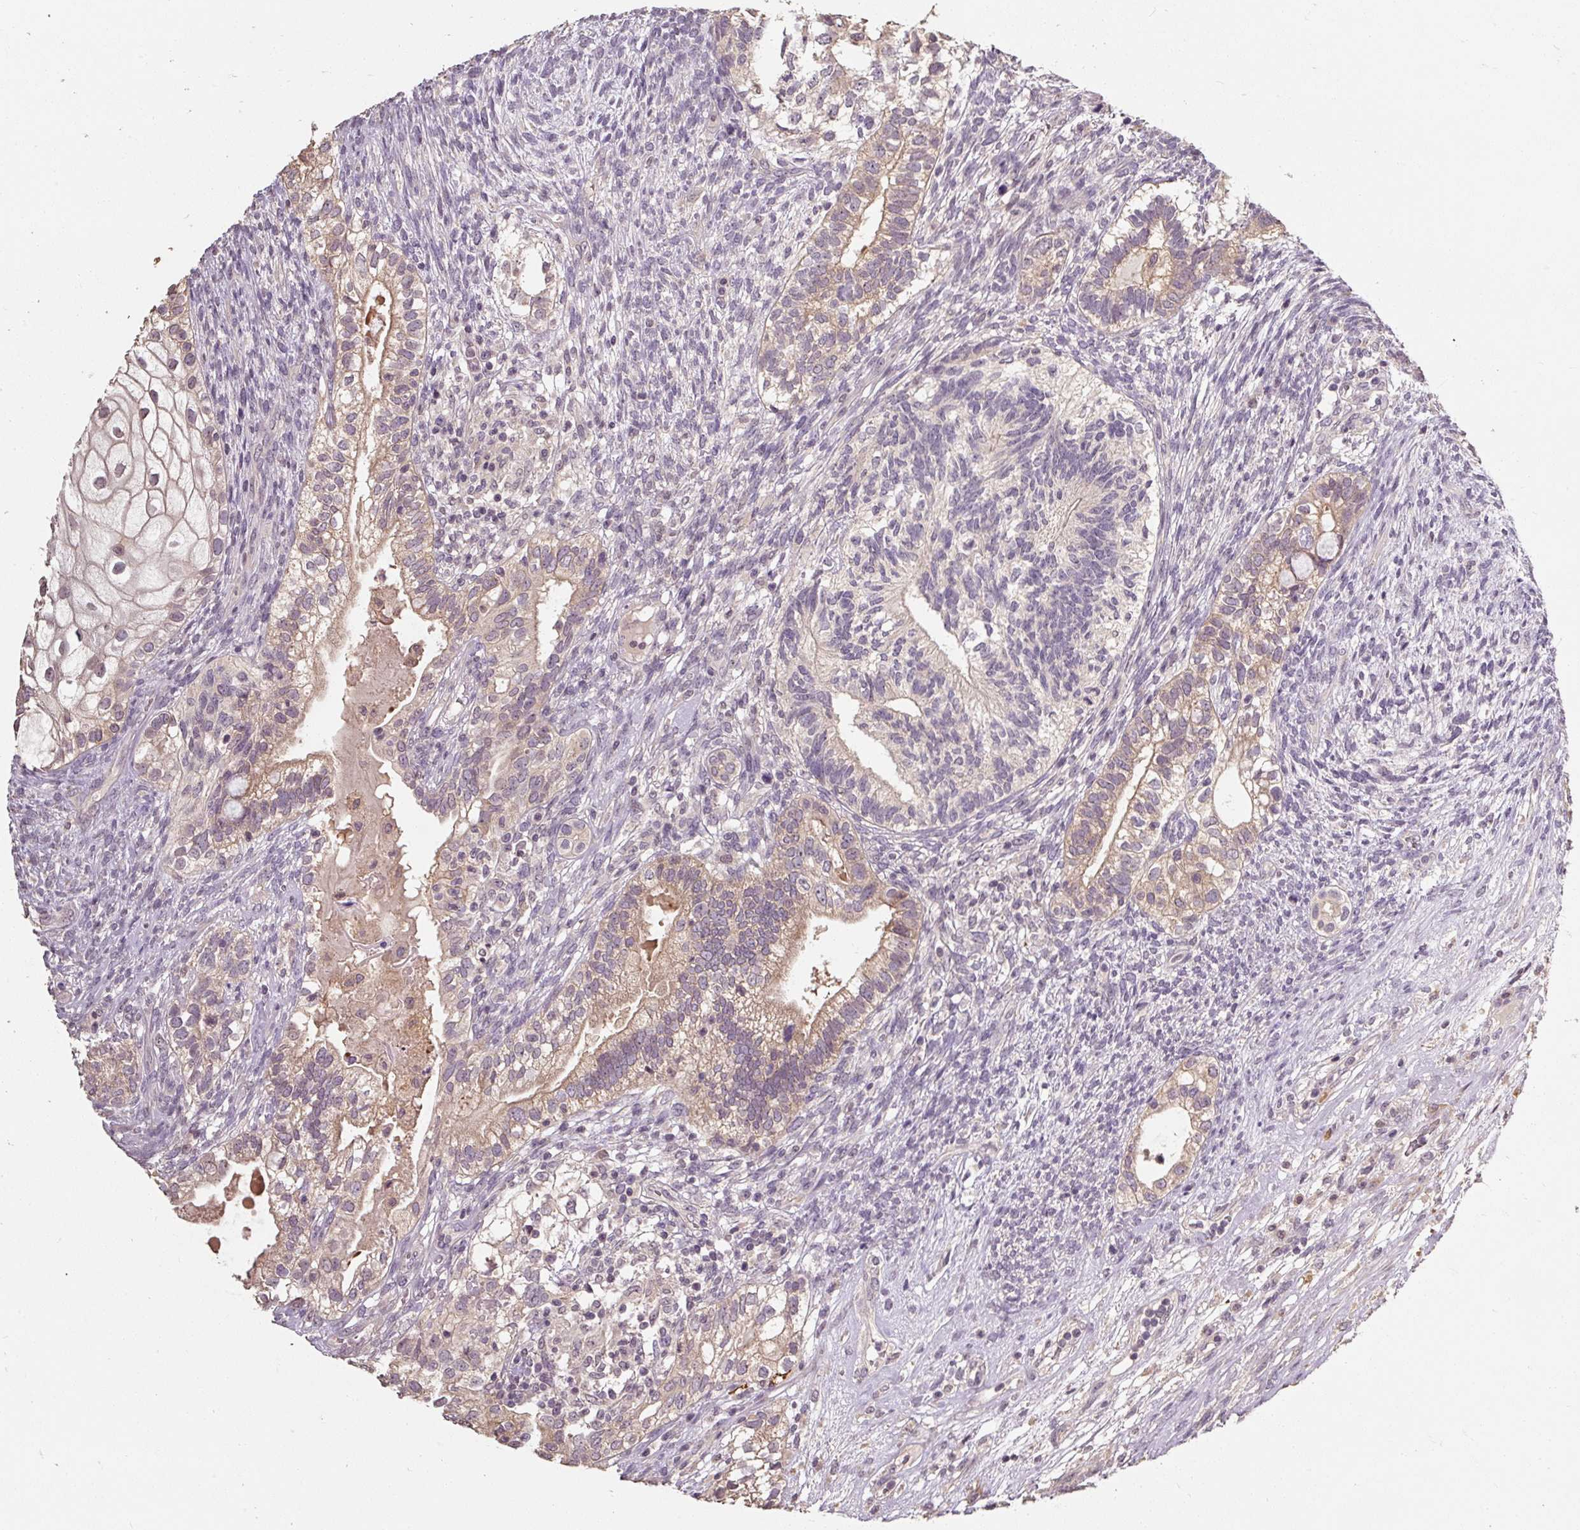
{"staining": {"intensity": "weak", "quantity": "25%-75%", "location": "cytoplasmic/membranous"}, "tissue": "testis cancer", "cell_type": "Tumor cells", "image_type": "cancer", "snomed": [{"axis": "morphology", "description": "Seminoma, NOS"}, {"axis": "morphology", "description": "Carcinoma, Embryonal, NOS"}, {"axis": "topography", "description": "Testis"}], "caption": "Immunohistochemical staining of human seminoma (testis) displays low levels of weak cytoplasmic/membranous staining in about 25%-75% of tumor cells.", "gene": "CFAP65", "patient": {"sex": "male", "age": 41}}